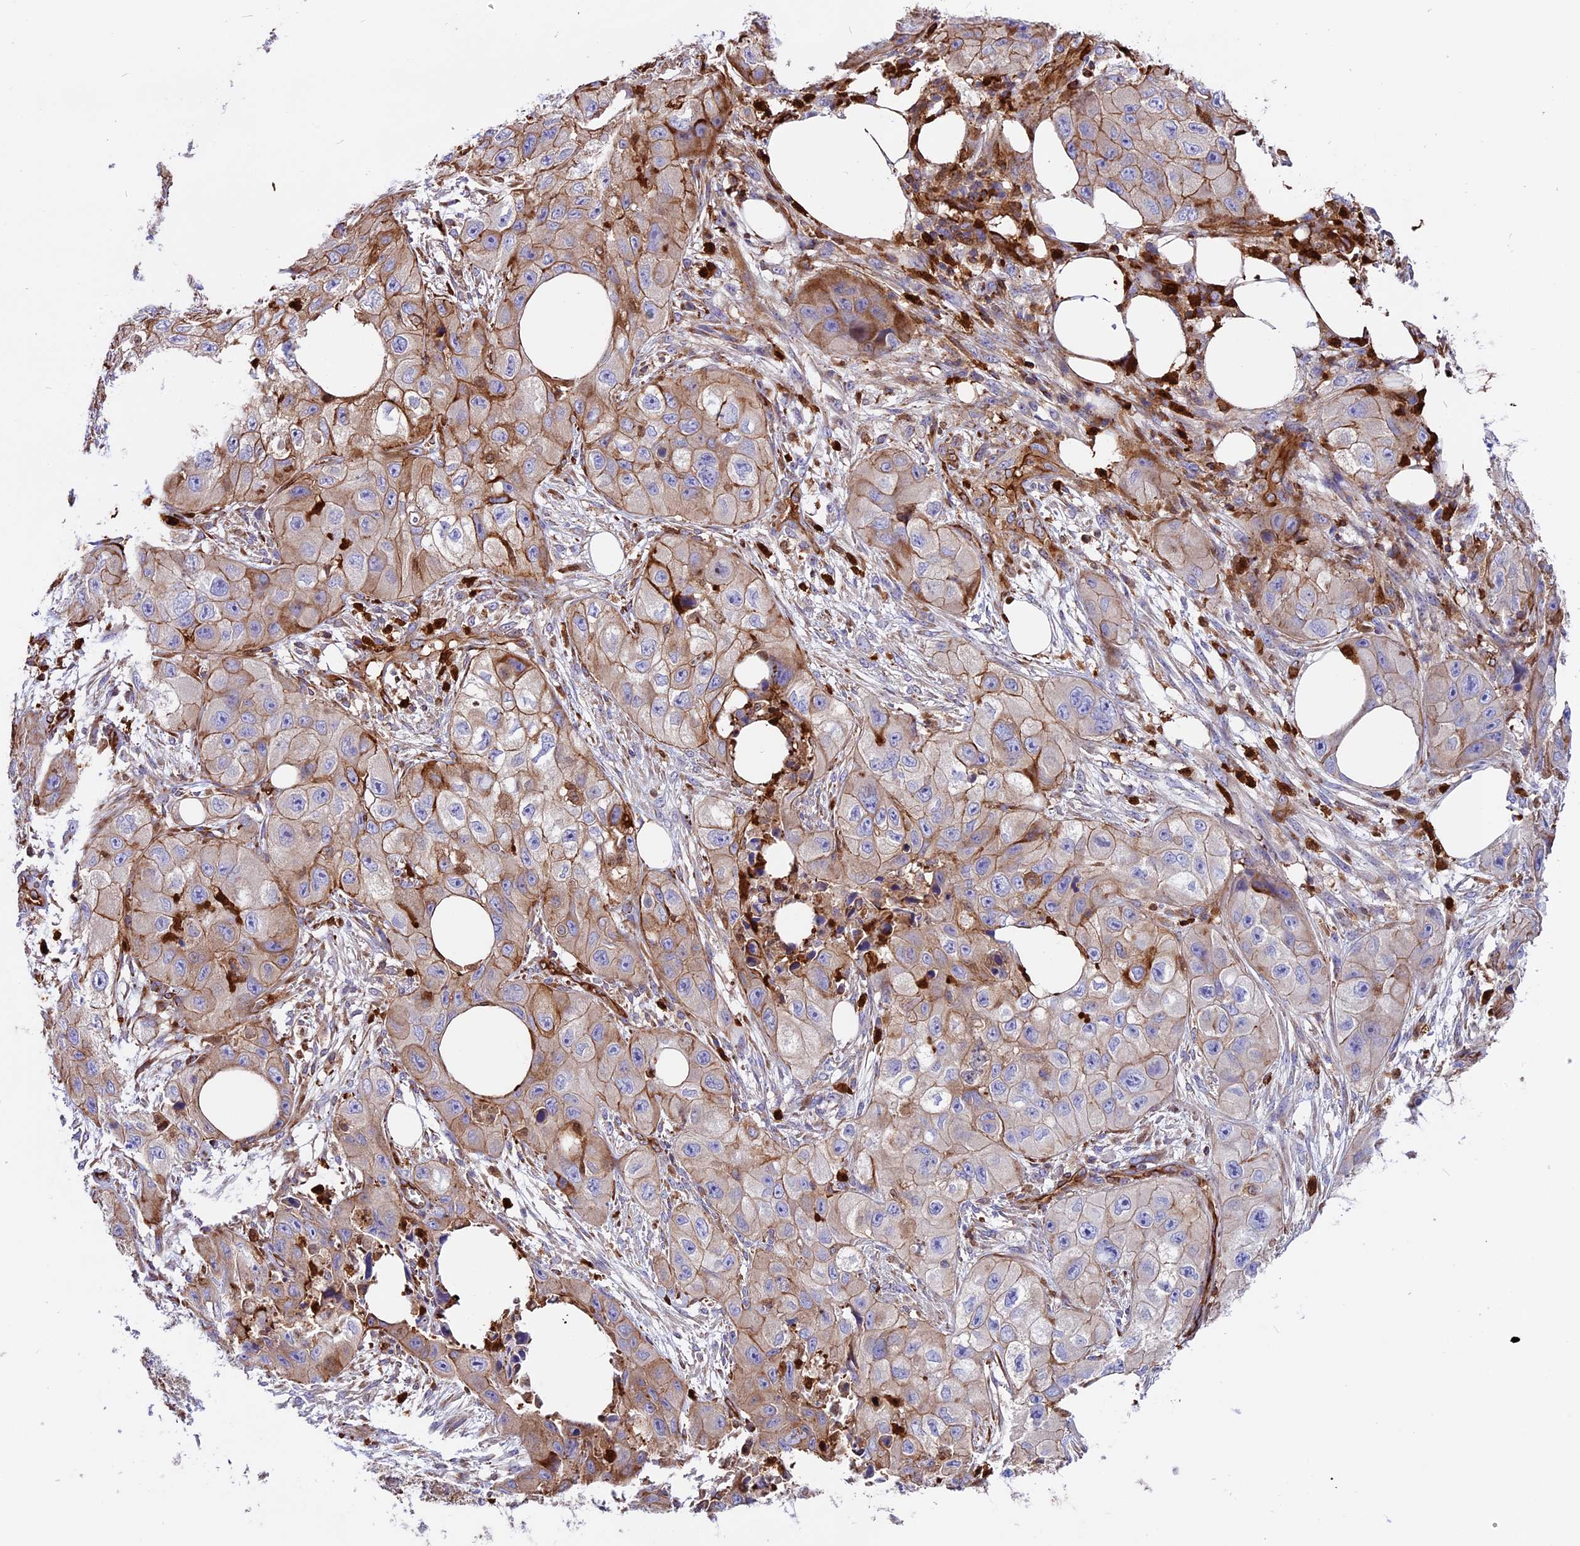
{"staining": {"intensity": "weak", "quantity": ">75%", "location": "cytoplasmic/membranous"}, "tissue": "skin cancer", "cell_type": "Tumor cells", "image_type": "cancer", "snomed": [{"axis": "morphology", "description": "Squamous cell carcinoma, NOS"}, {"axis": "topography", "description": "Skin"}, {"axis": "topography", "description": "Subcutis"}], "caption": "This micrograph exhibits IHC staining of human squamous cell carcinoma (skin), with low weak cytoplasmic/membranous staining in approximately >75% of tumor cells.", "gene": "CD99L2", "patient": {"sex": "male", "age": 73}}